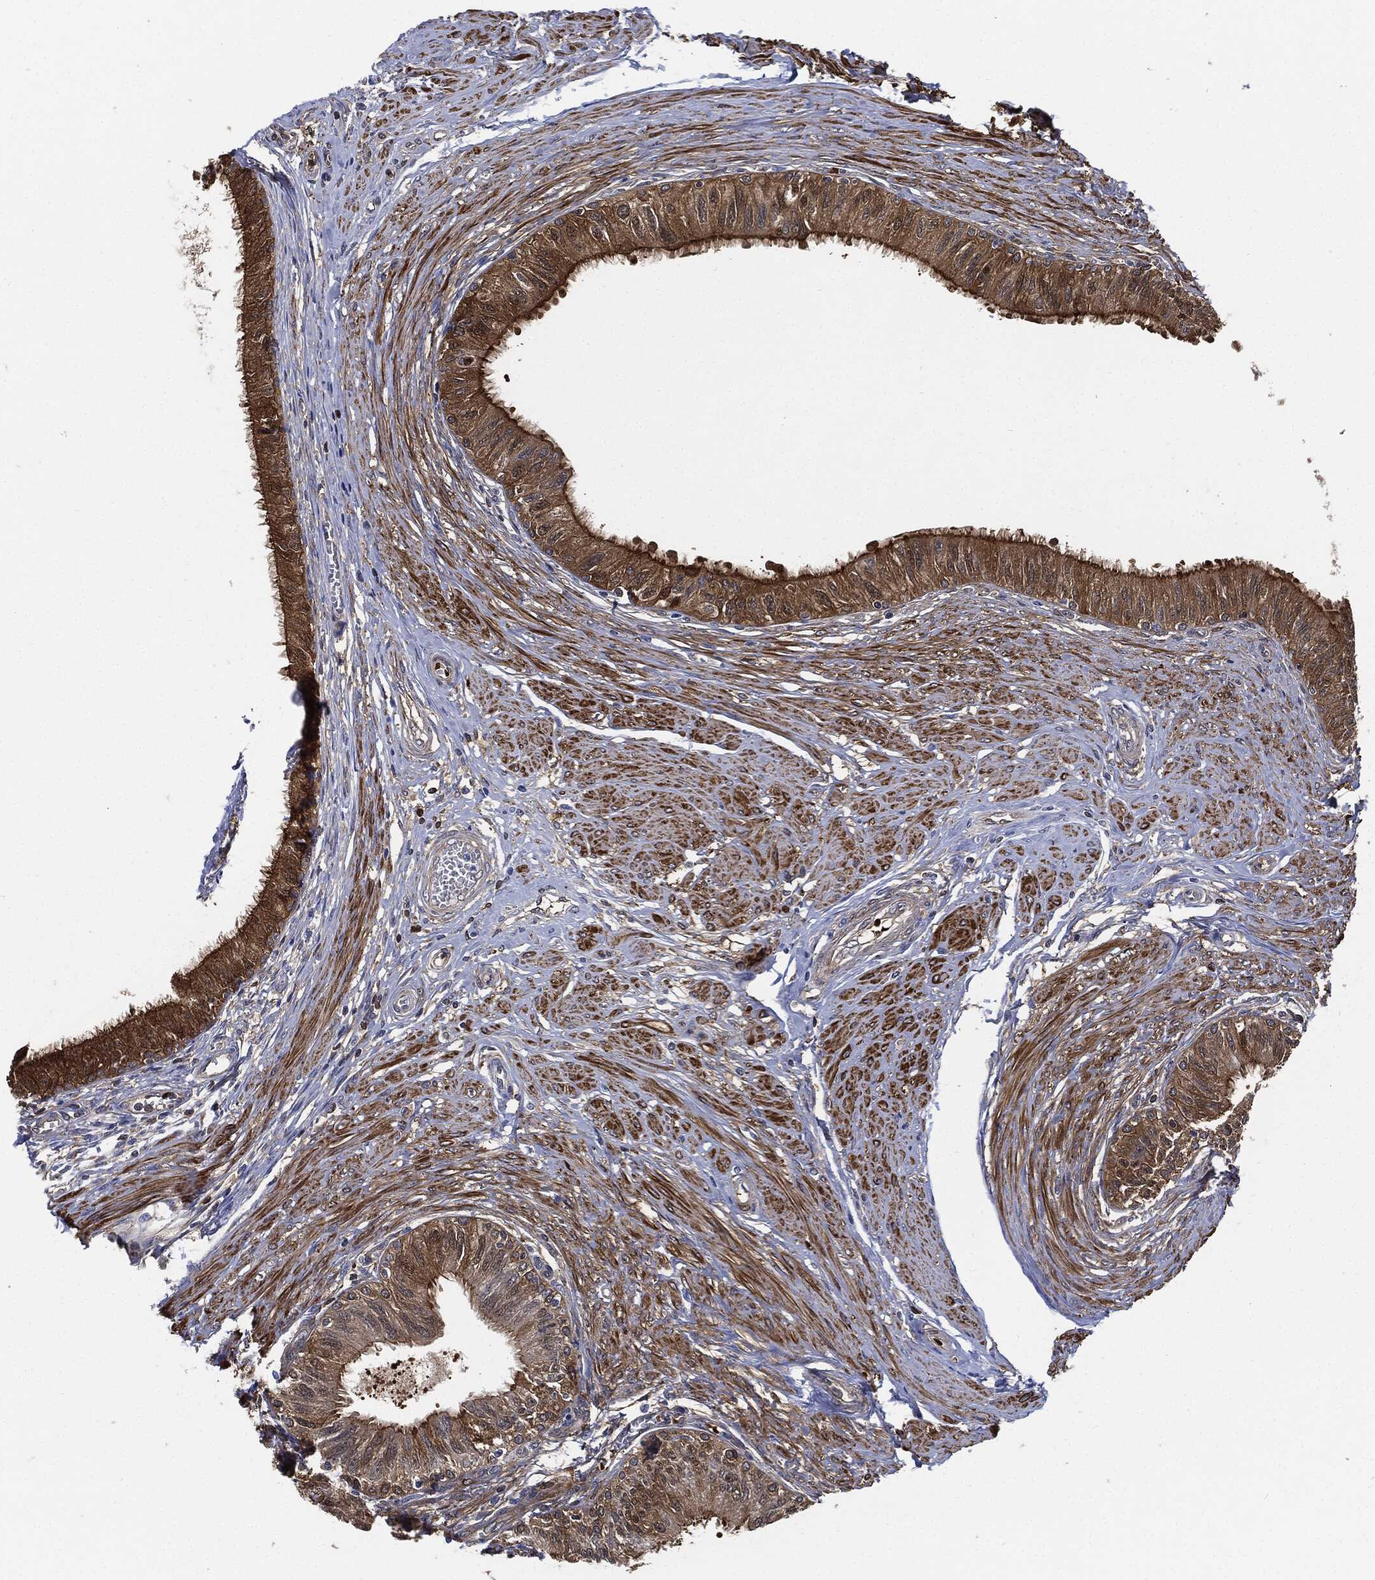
{"staining": {"intensity": "strong", "quantity": ">75%", "location": "cytoplasmic/membranous"}, "tissue": "epididymis", "cell_type": "Glandular cells", "image_type": "normal", "snomed": [{"axis": "morphology", "description": "Normal tissue, NOS"}, {"axis": "morphology", "description": "Seminoma, NOS"}, {"axis": "topography", "description": "Testis"}, {"axis": "topography", "description": "Epididymis"}], "caption": "DAB immunohistochemical staining of unremarkable epididymis exhibits strong cytoplasmic/membranous protein expression in approximately >75% of glandular cells. Using DAB (brown) and hematoxylin (blue) stains, captured at high magnification using brightfield microscopy.", "gene": "PRDX2", "patient": {"sex": "male", "age": 61}}